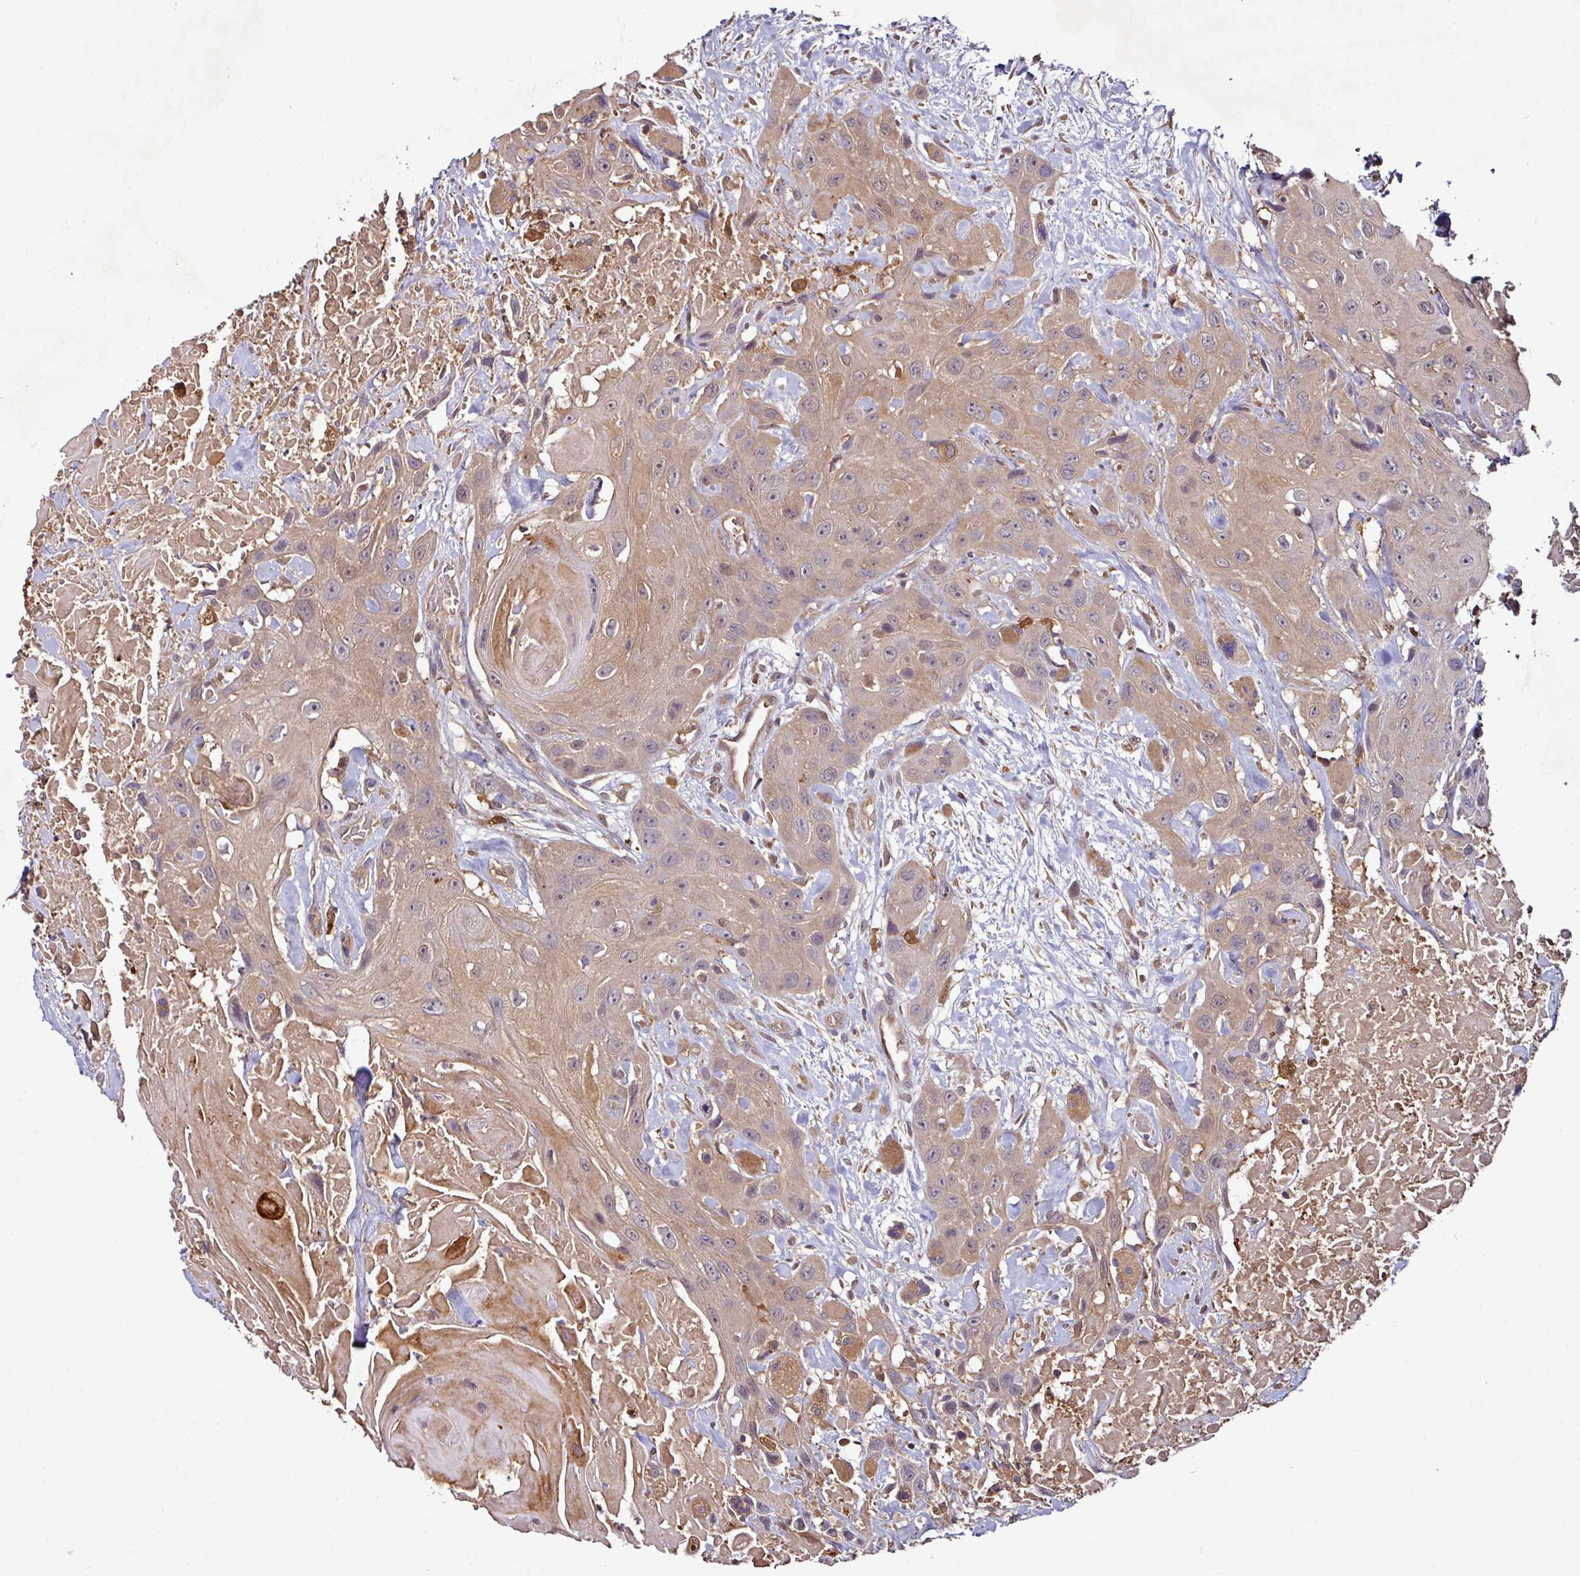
{"staining": {"intensity": "weak", "quantity": ">75%", "location": "cytoplasmic/membranous"}, "tissue": "head and neck cancer", "cell_type": "Tumor cells", "image_type": "cancer", "snomed": [{"axis": "morphology", "description": "Squamous cell carcinoma, NOS"}, {"axis": "topography", "description": "Head-Neck"}], "caption": "An immunohistochemistry (IHC) histopathology image of neoplastic tissue is shown. Protein staining in brown highlights weak cytoplasmic/membranous positivity in squamous cell carcinoma (head and neck) within tumor cells.", "gene": "GNPDA1", "patient": {"sex": "male", "age": 81}}